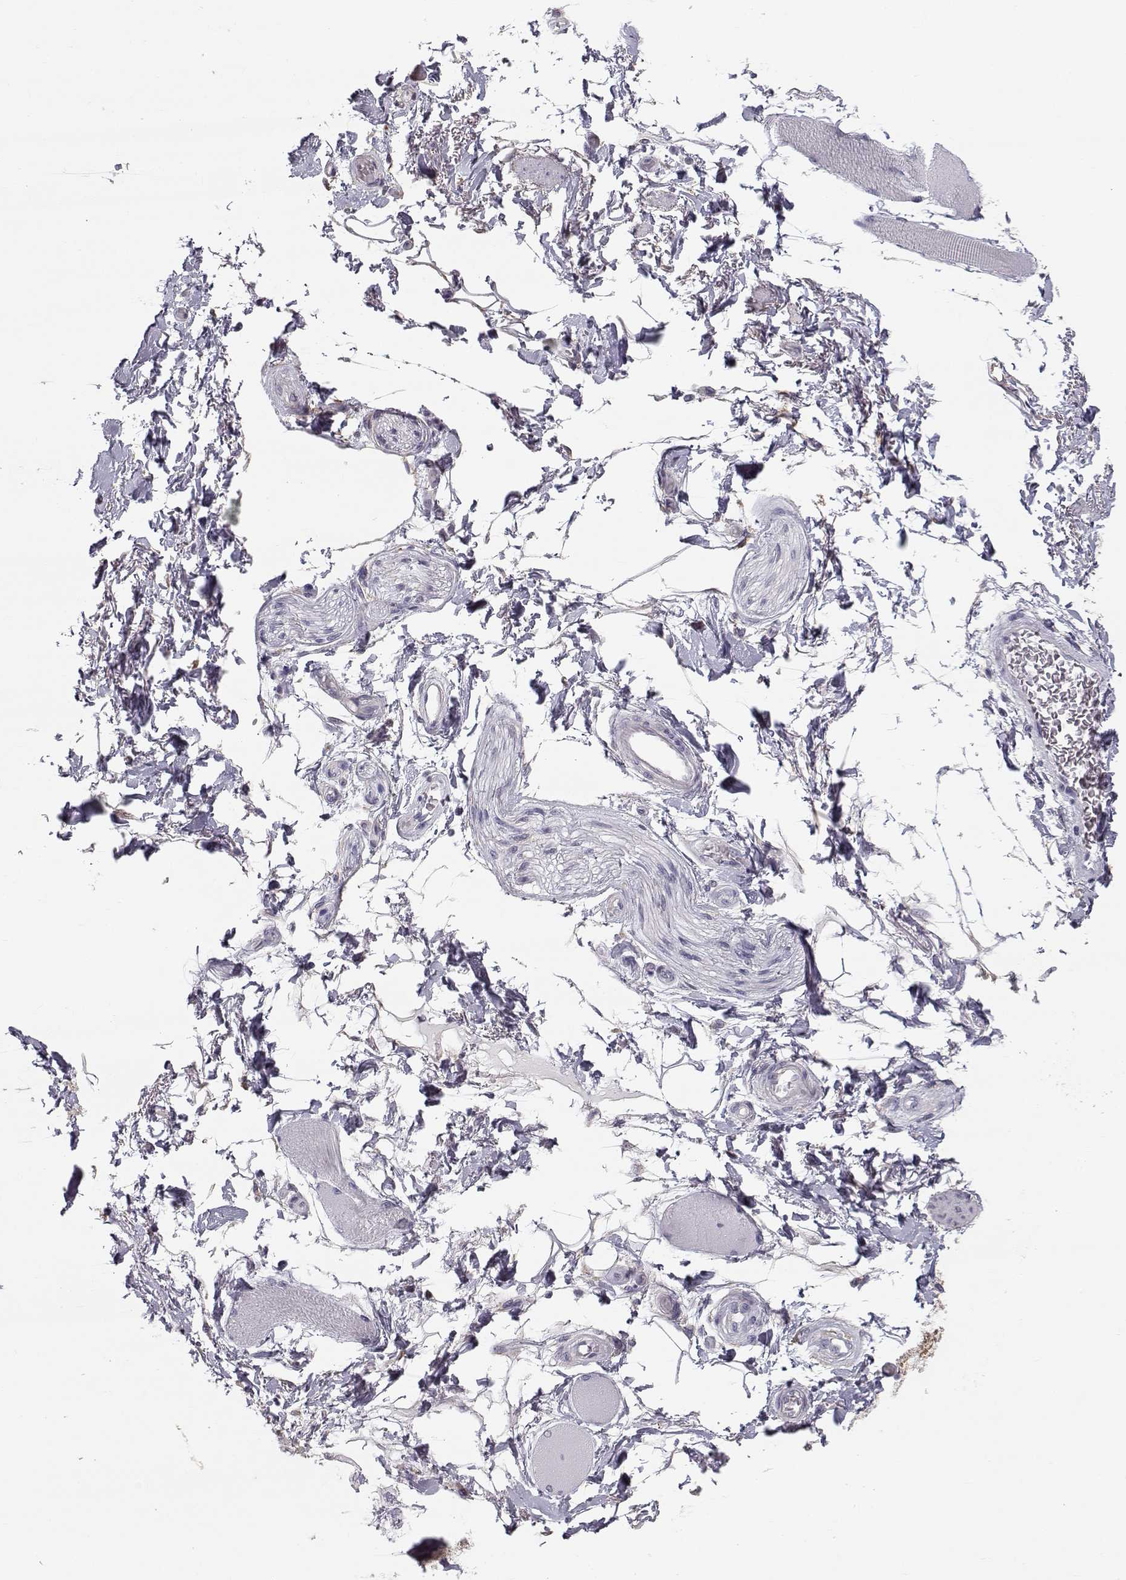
{"staining": {"intensity": "negative", "quantity": "none", "location": "none"}, "tissue": "soft tissue", "cell_type": "Fibroblasts", "image_type": "normal", "snomed": [{"axis": "morphology", "description": "Normal tissue, NOS"}, {"axis": "topography", "description": "Skeletal muscle"}, {"axis": "topography", "description": "Anal"}, {"axis": "topography", "description": "Peripheral nerve tissue"}], "caption": "Immunohistochemical staining of unremarkable human soft tissue displays no significant expression in fibroblasts.", "gene": "SPDYE4", "patient": {"sex": "male", "age": 53}}